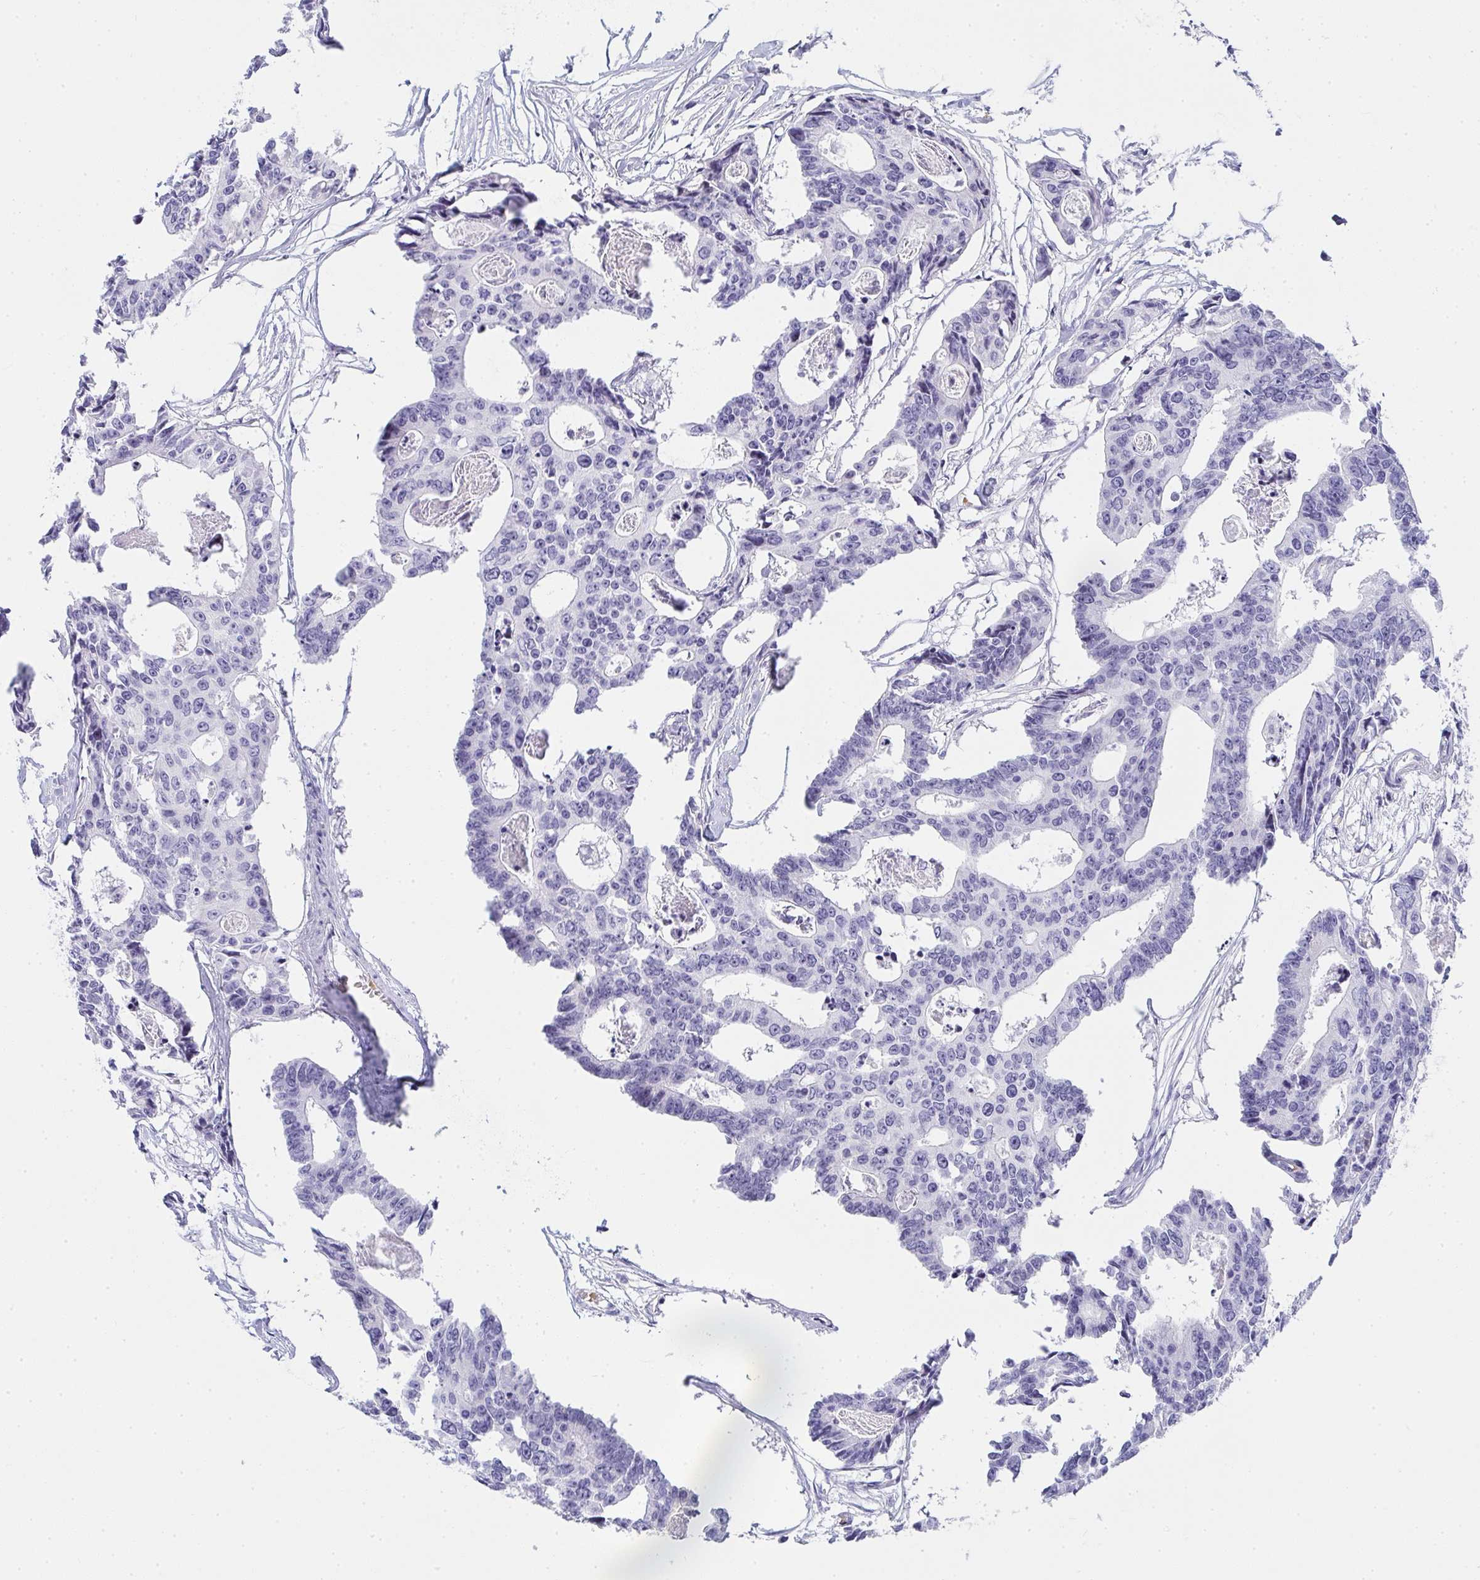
{"staining": {"intensity": "negative", "quantity": "none", "location": "none"}, "tissue": "colorectal cancer", "cell_type": "Tumor cells", "image_type": "cancer", "snomed": [{"axis": "morphology", "description": "Adenocarcinoma, NOS"}, {"axis": "topography", "description": "Rectum"}], "caption": "Image shows no protein positivity in tumor cells of colorectal cancer (adenocarcinoma) tissue. (DAB (3,3'-diaminobenzidine) immunohistochemistry visualized using brightfield microscopy, high magnification).", "gene": "ZNF182", "patient": {"sex": "male", "age": 57}}